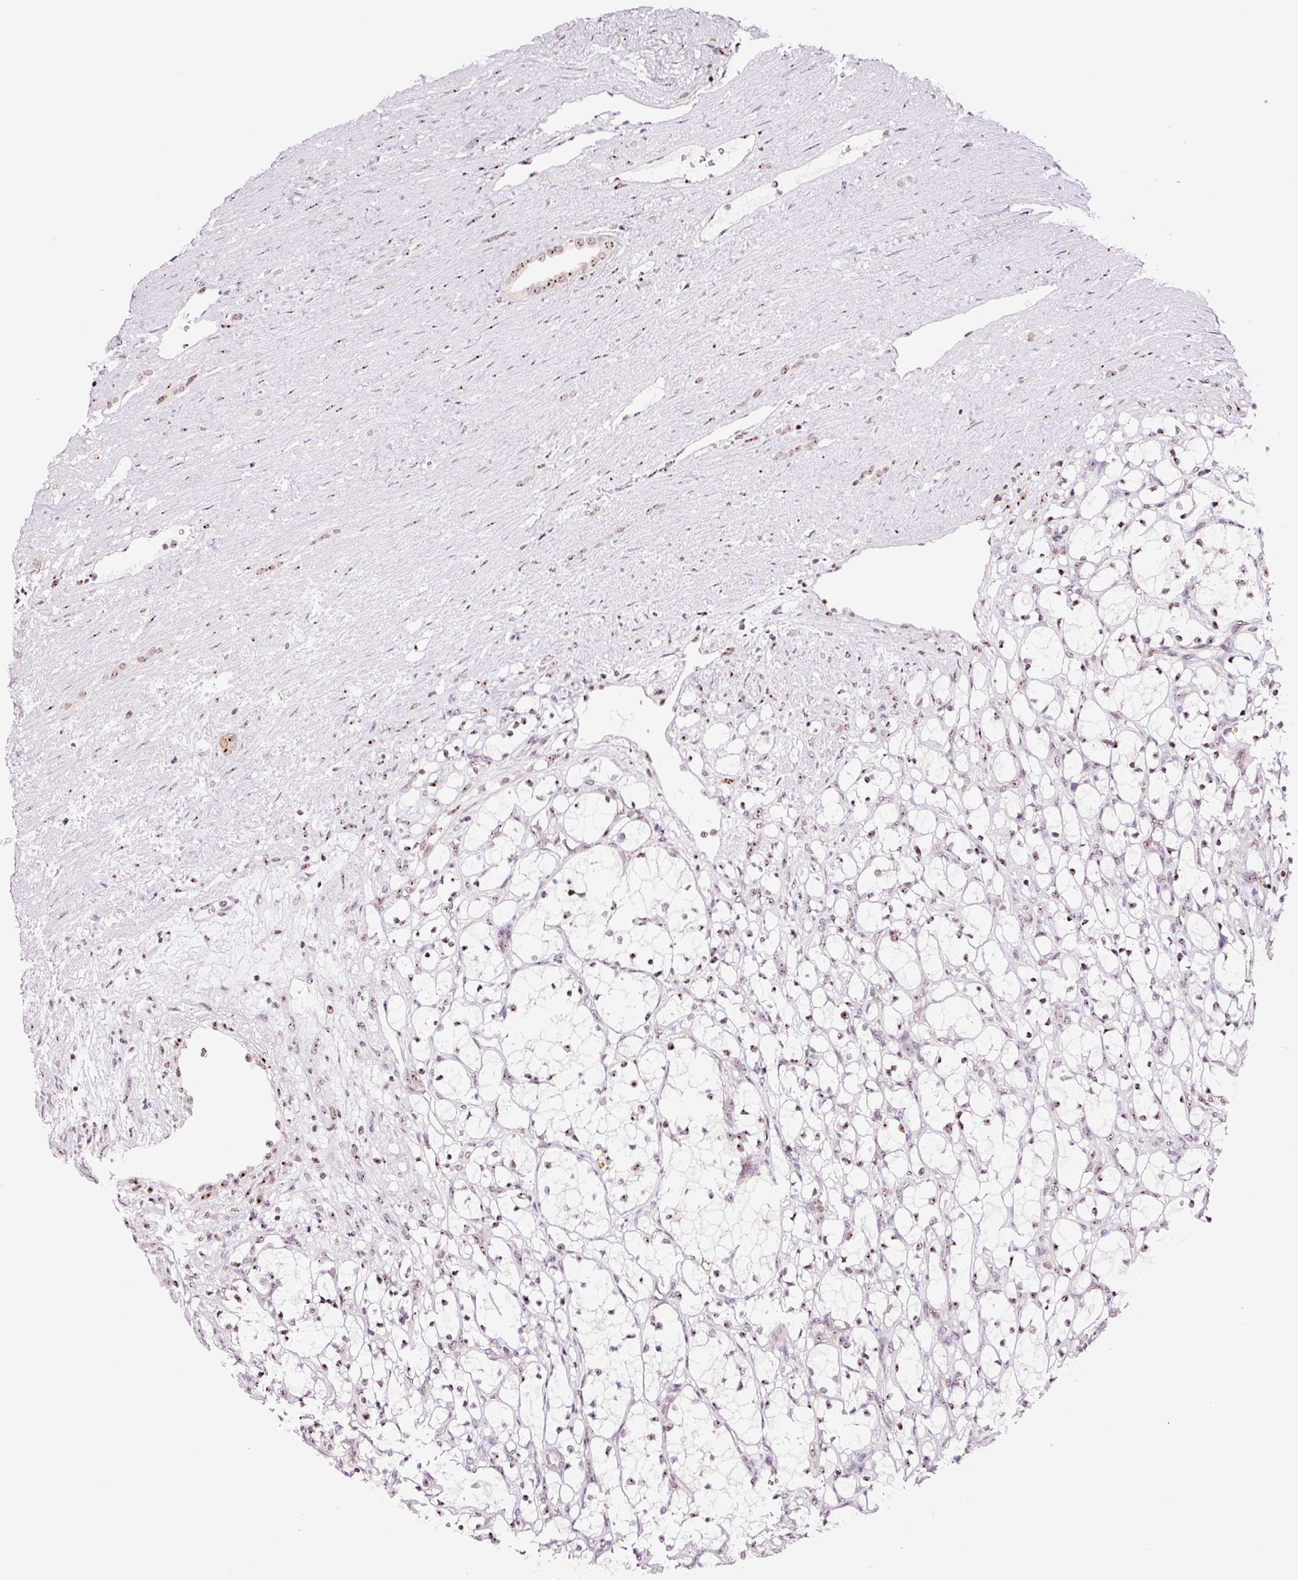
{"staining": {"intensity": "weak", "quantity": "25%-75%", "location": "nuclear"}, "tissue": "renal cancer", "cell_type": "Tumor cells", "image_type": "cancer", "snomed": [{"axis": "morphology", "description": "Adenocarcinoma, NOS"}, {"axis": "topography", "description": "Kidney"}], "caption": "Immunohistochemical staining of renal adenocarcinoma reveals weak nuclear protein staining in about 25%-75% of tumor cells.", "gene": "GNL3", "patient": {"sex": "female", "age": 69}}